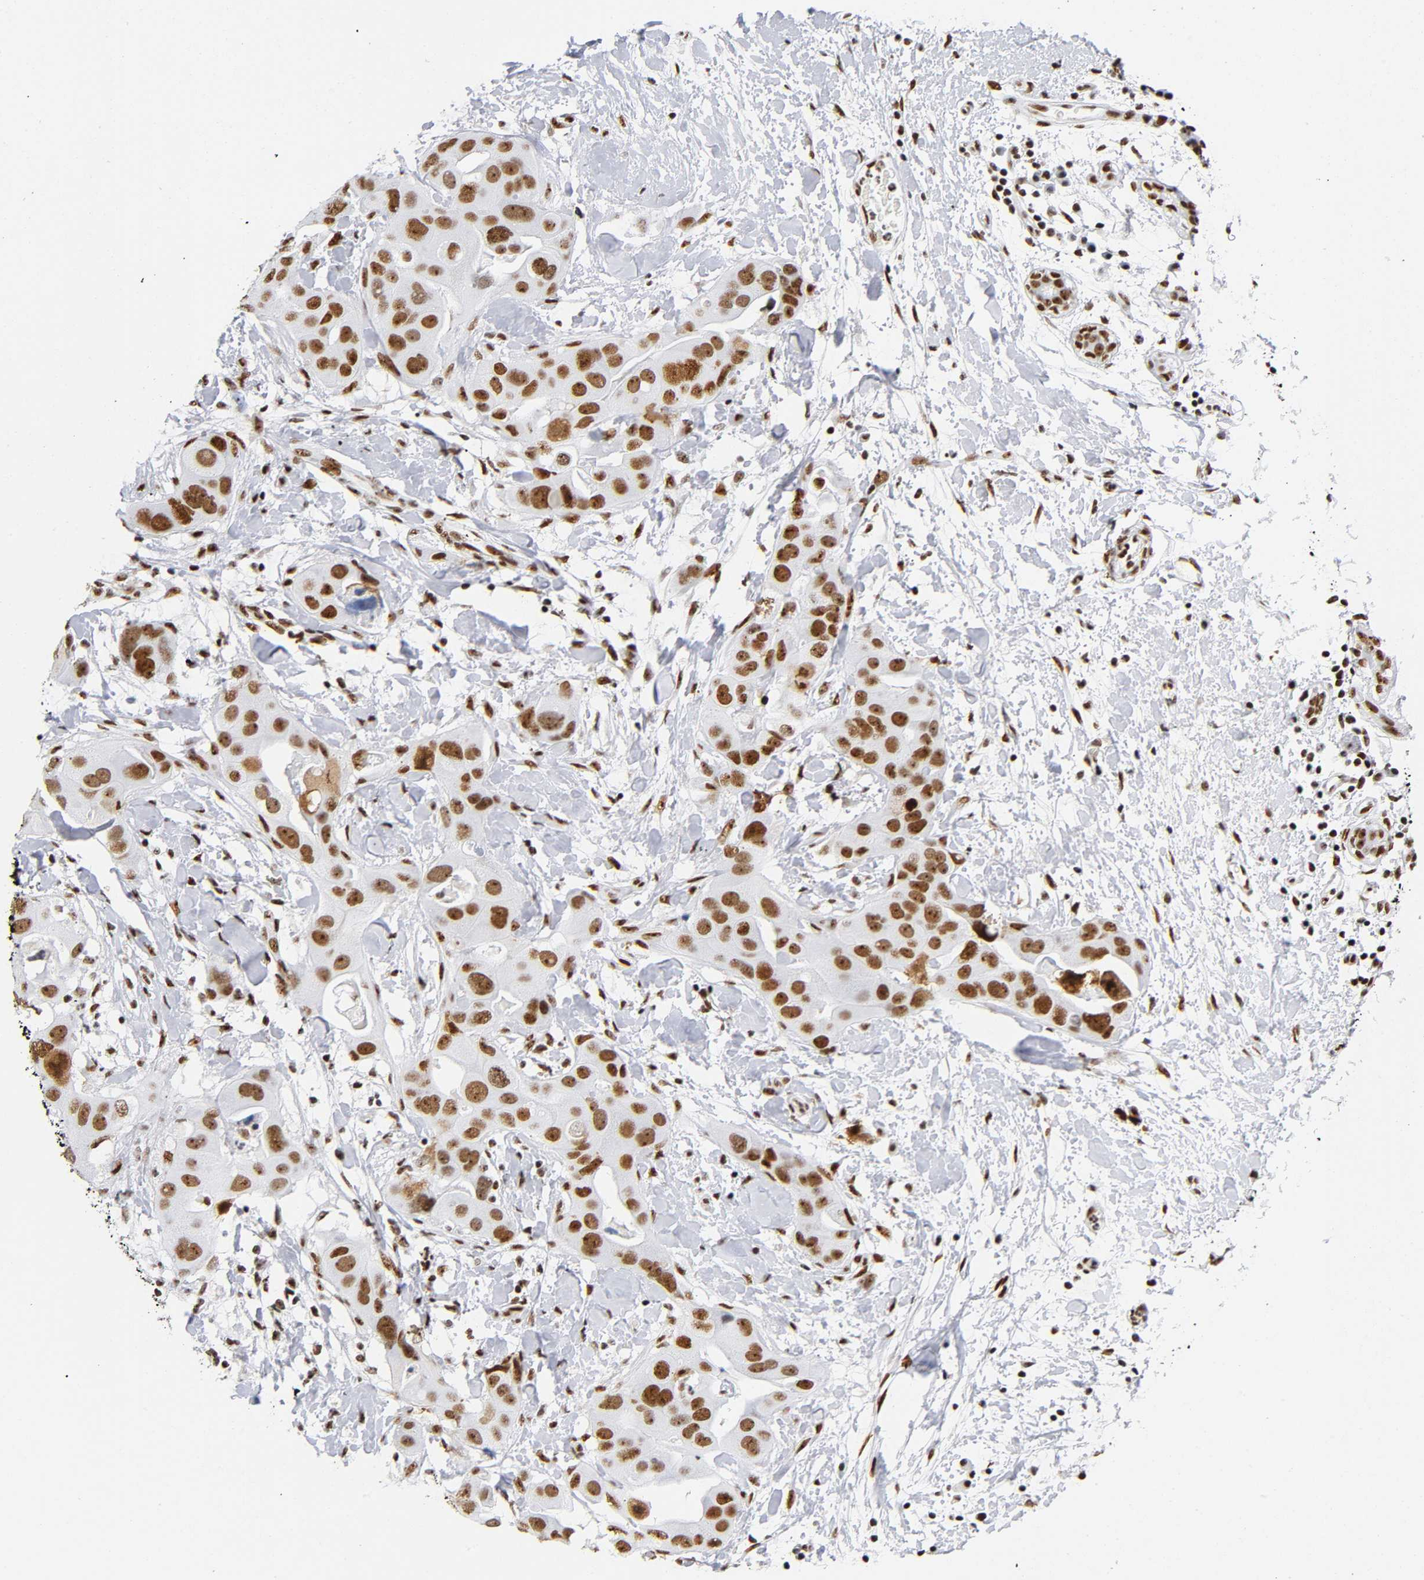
{"staining": {"intensity": "strong", "quantity": ">75%", "location": "nuclear"}, "tissue": "breast cancer", "cell_type": "Tumor cells", "image_type": "cancer", "snomed": [{"axis": "morphology", "description": "Duct carcinoma"}, {"axis": "topography", "description": "Breast"}], "caption": "Brown immunohistochemical staining in human breast infiltrating ductal carcinoma reveals strong nuclear positivity in approximately >75% of tumor cells.", "gene": "UBTF", "patient": {"sex": "female", "age": 40}}